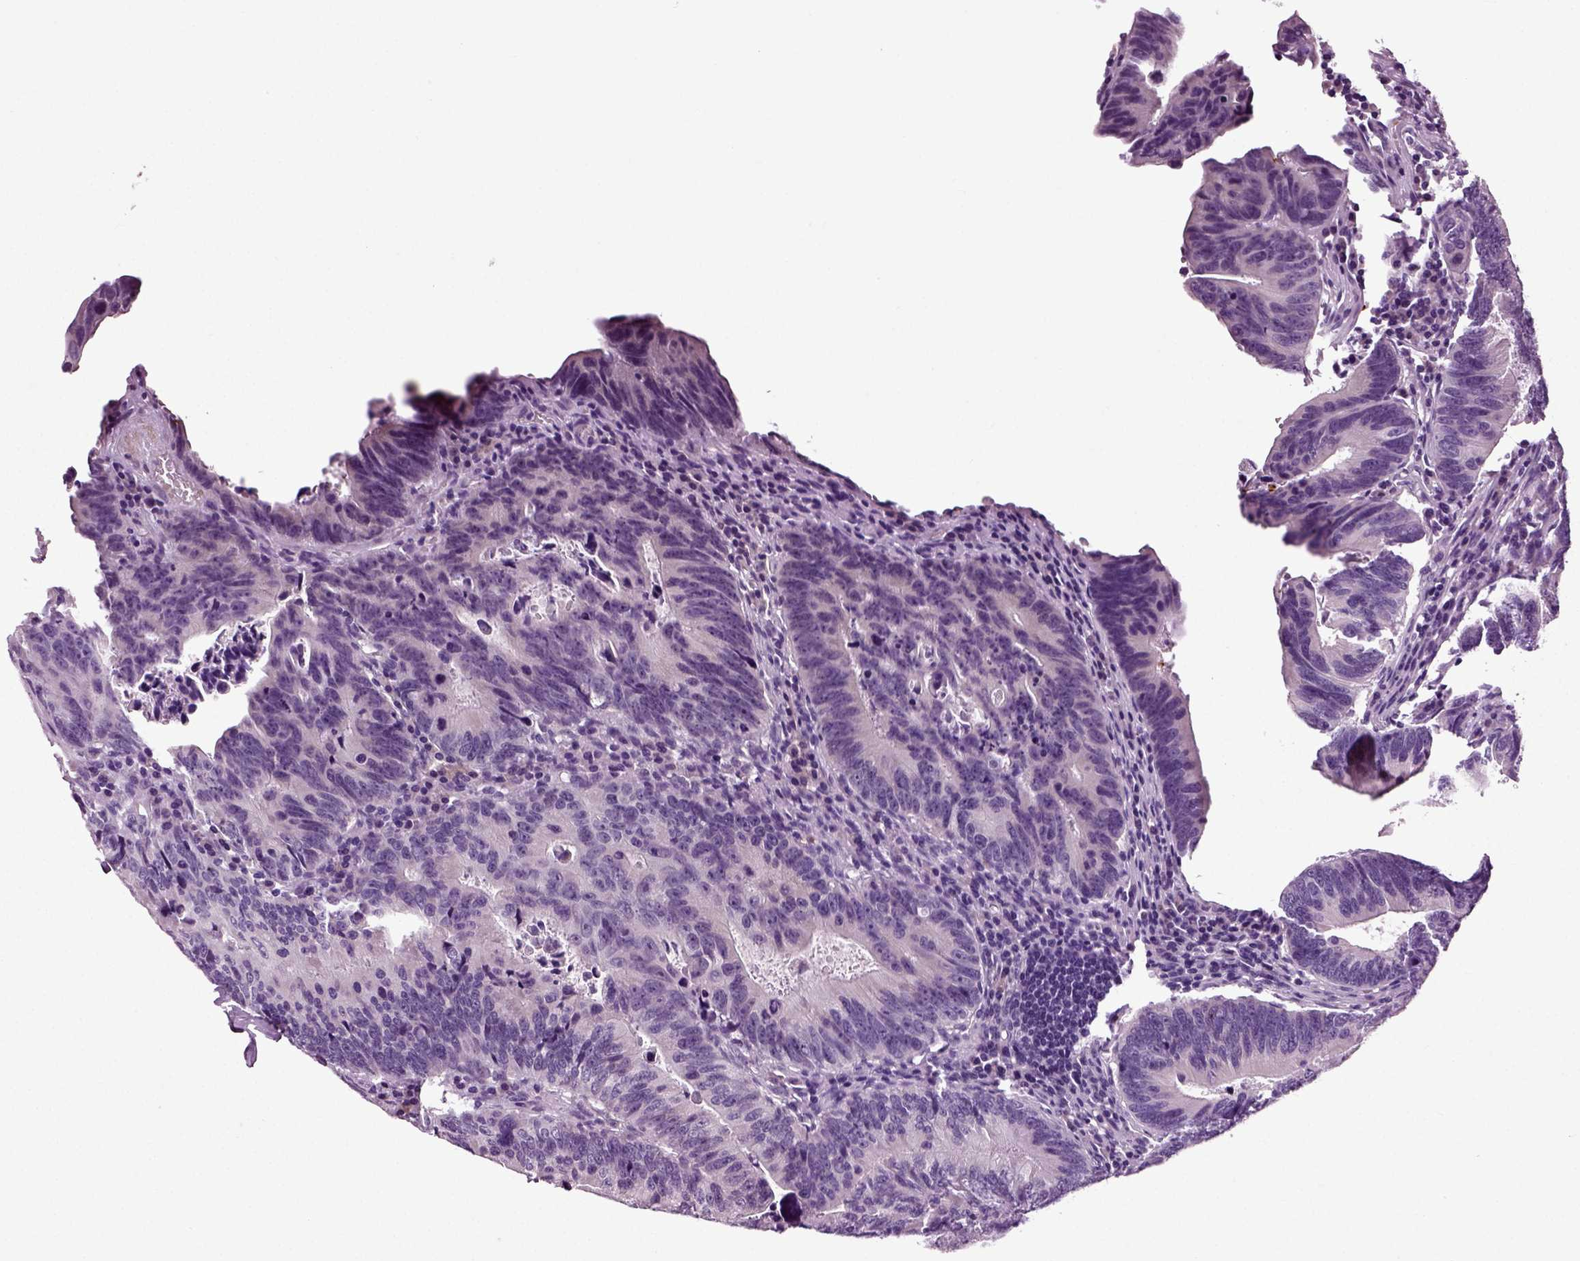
{"staining": {"intensity": "negative", "quantity": "none", "location": "none"}, "tissue": "colorectal cancer", "cell_type": "Tumor cells", "image_type": "cancer", "snomed": [{"axis": "morphology", "description": "Adenocarcinoma, NOS"}, {"axis": "topography", "description": "Colon"}], "caption": "An image of adenocarcinoma (colorectal) stained for a protein shows no brown staining in tumor cells. (DAB (3,3'-diaminobenzidine) IHC, high magnification).", "gene": "SPATA17", "patient": {"sex": "female", "age": 87}}